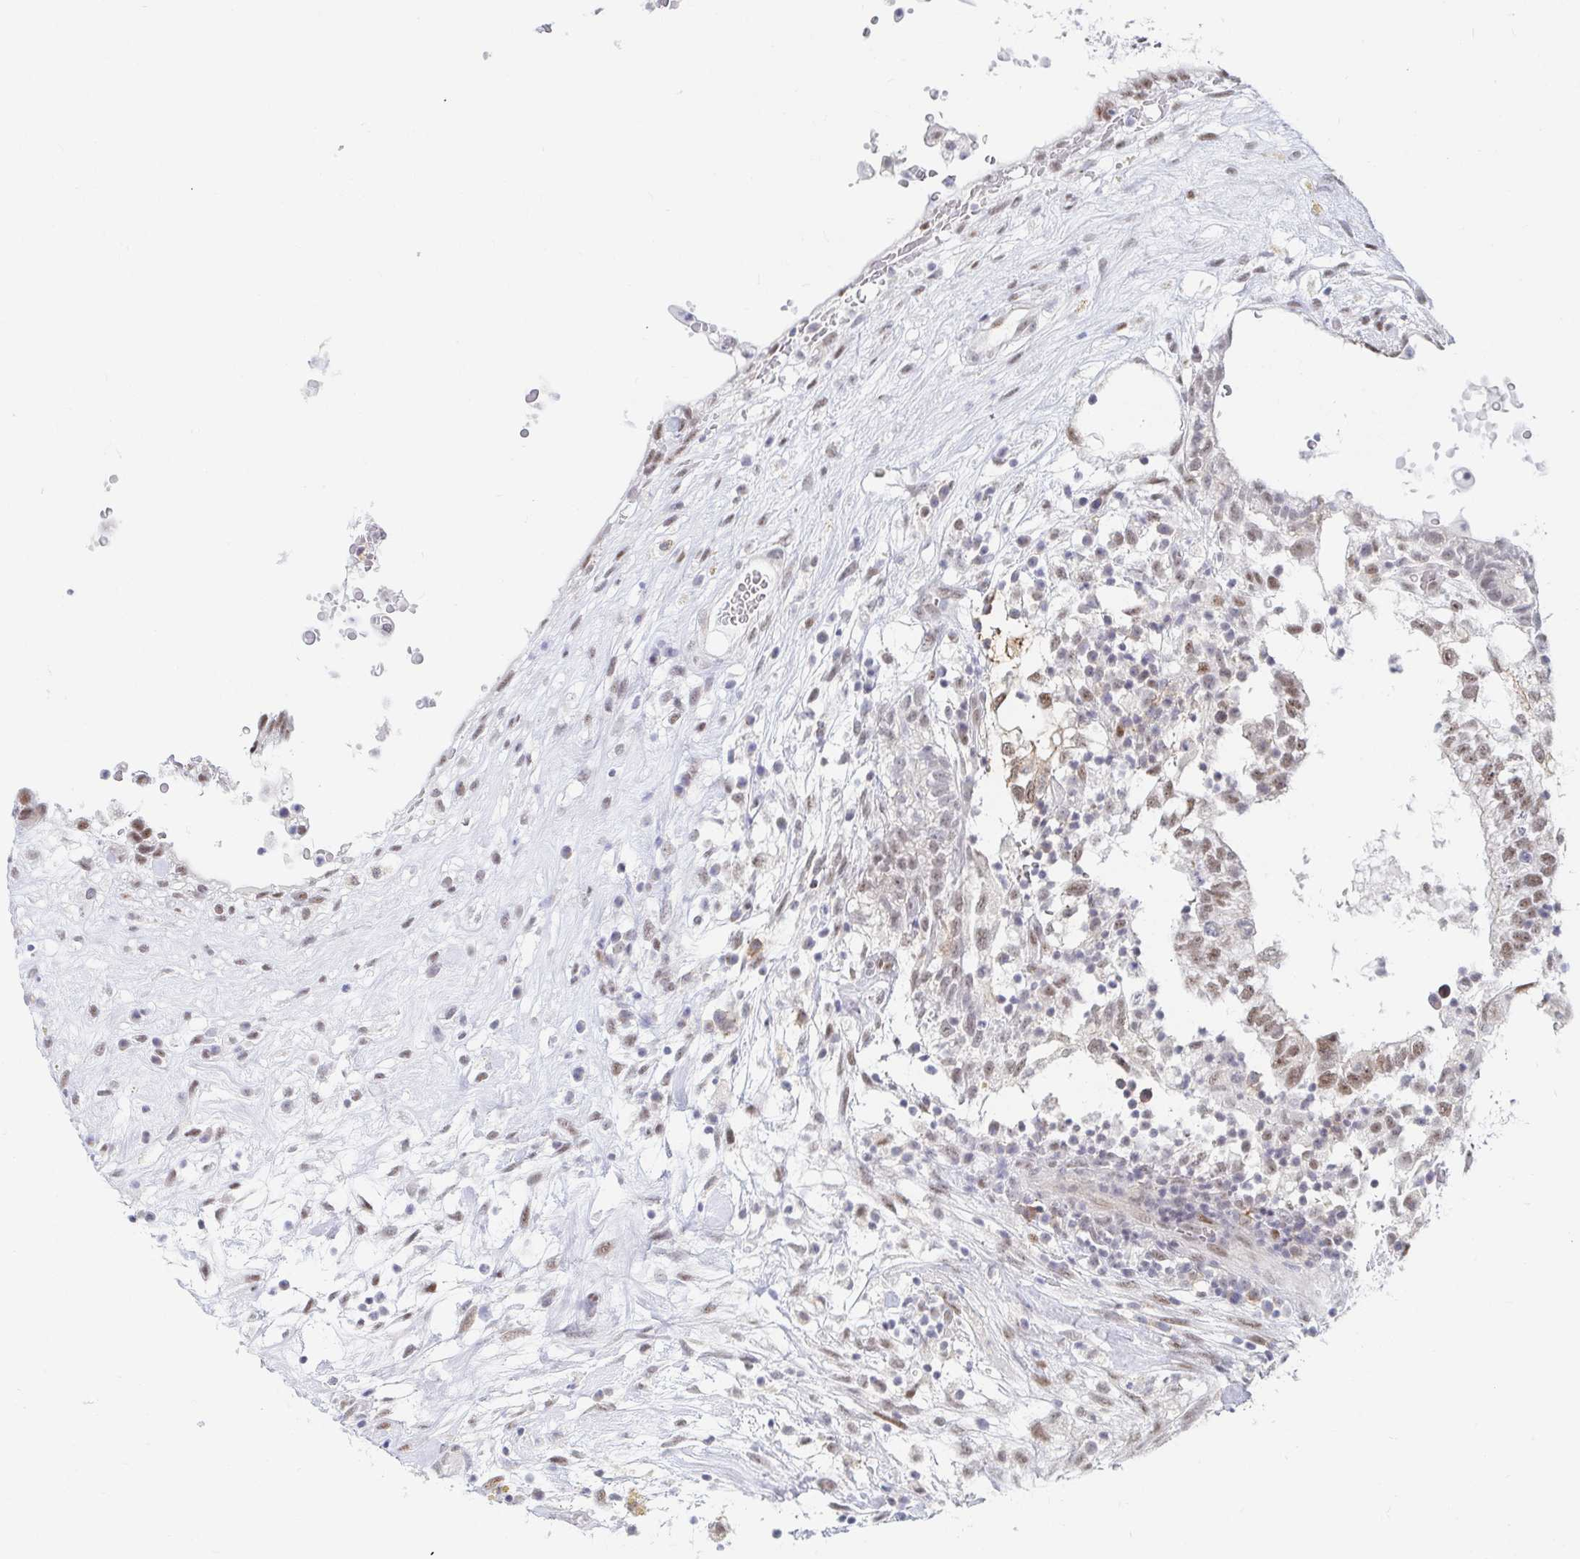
{"staining": {"intensity": "weak", "quantity": ">75%", "location": "nuclear"}, "tissue": "testis cancer", "cell_type": "Tumor cells", "image_type": "cancer", "snomed": [{"axis": "morphology", "description": "Carcinoma, Embryonal, NOS"}, {"axis": "topography", "description": "Testis"}], "caption": "Immunohistochemical staining of human testis cancer (embryonal carcinoma) displays low levels of weak nuclear staining in about >75% of tumor cells.", "gene": "COL28A1", "patient": {"sex": "male", "age": 32}}